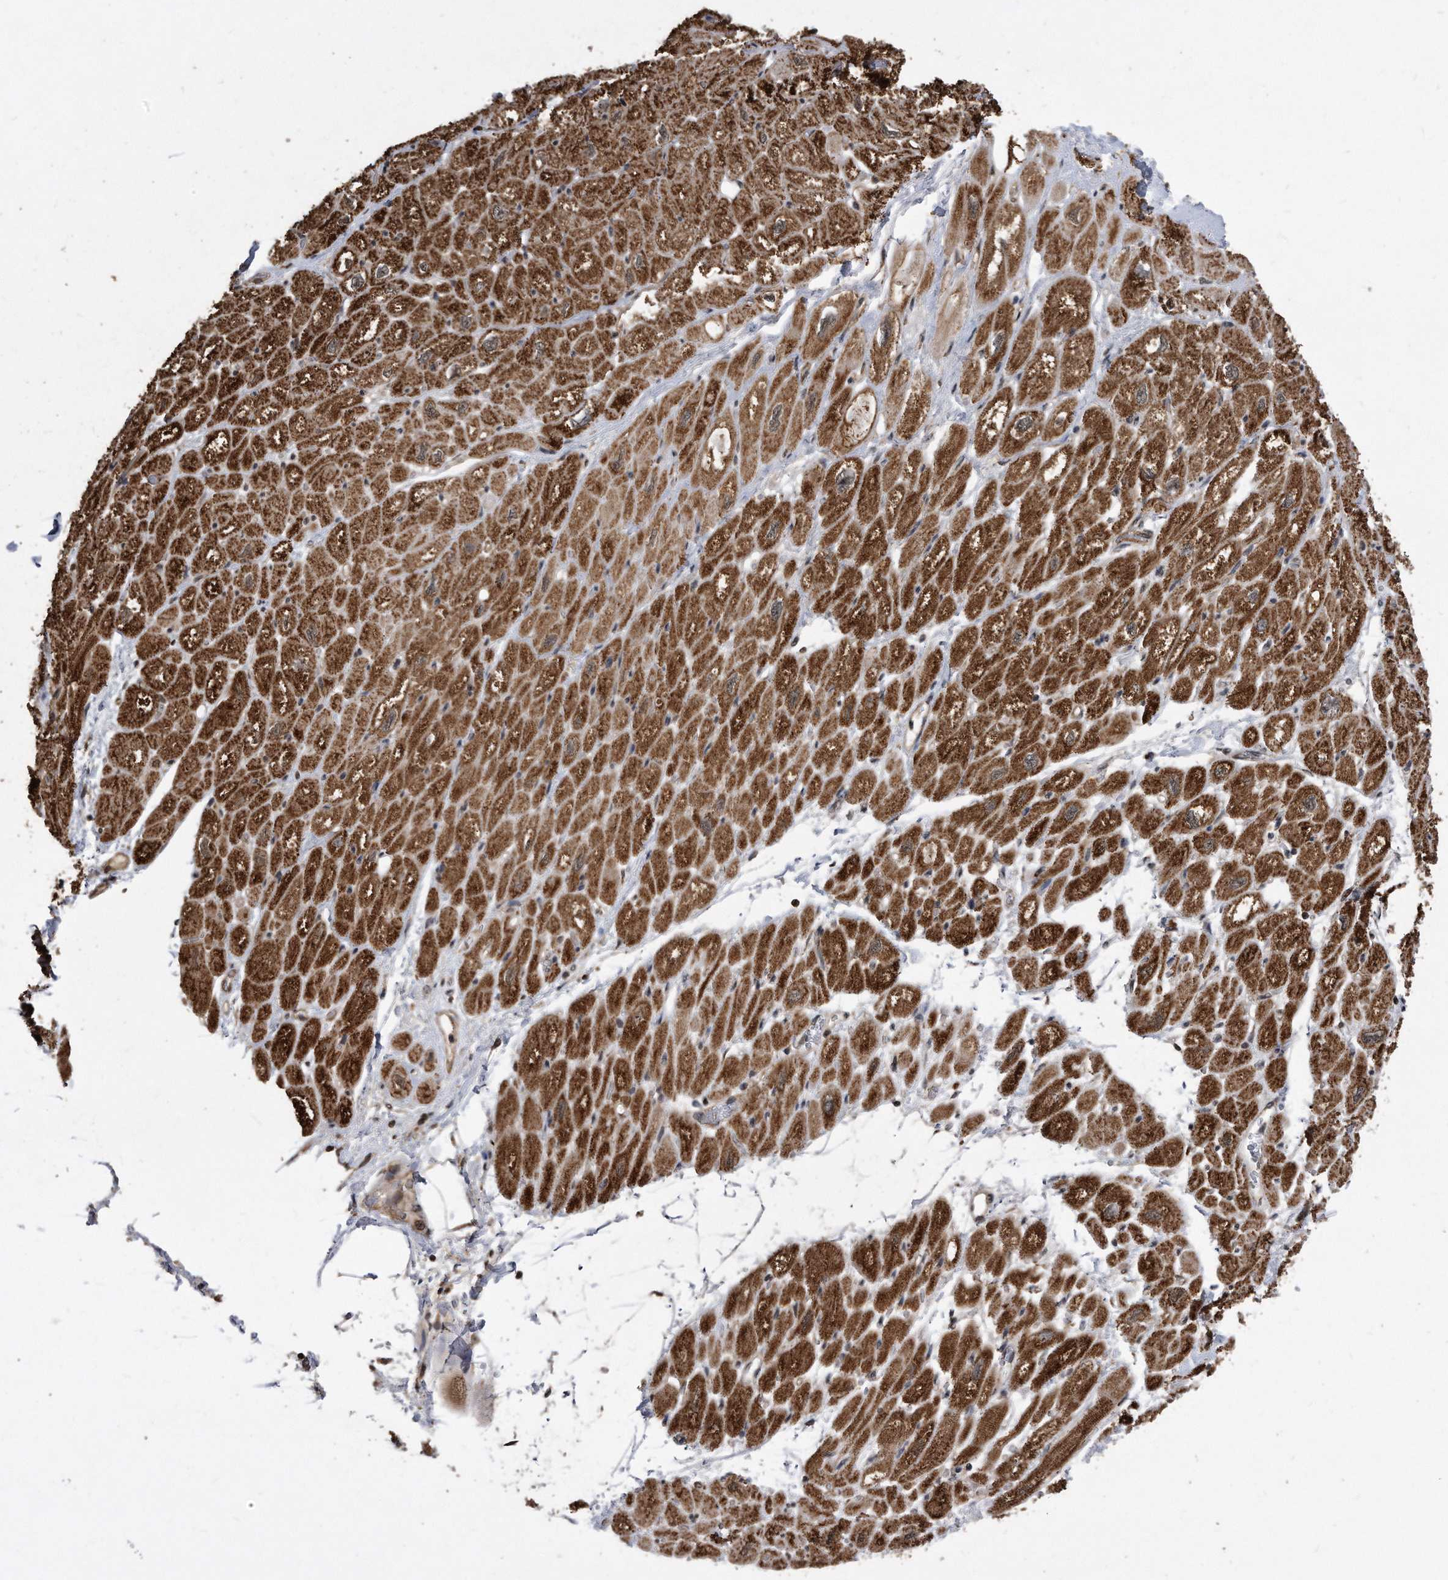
{"staining": {"intensity": "strong", "quantity": ">75%", "location": "cytoplasmic/membranous"}, "tissue": "heart muscle", "cell_type": "Cardiomyocytes", "image_type": "normal", "snomed": [{"axis": "morphology", "description": "Normal tissue, NOS"}, {"axis": "topography", "description": "Heart"}], "caption": "Immunohistochemistry (IHC) staining of benign heart muscle, which exhibits high levels of strong cytoplasmic/membranous staining in approximately >75% of cardiomyocytes indicating strong cytoplasmic/membranous protein positivity. The staining was performed using DAB (brown) for protein detection and nuclei were counterstained in hematoxylin (blue).", "gene": "DUSP22", "patient": {"sex": "male", "age": 50}}